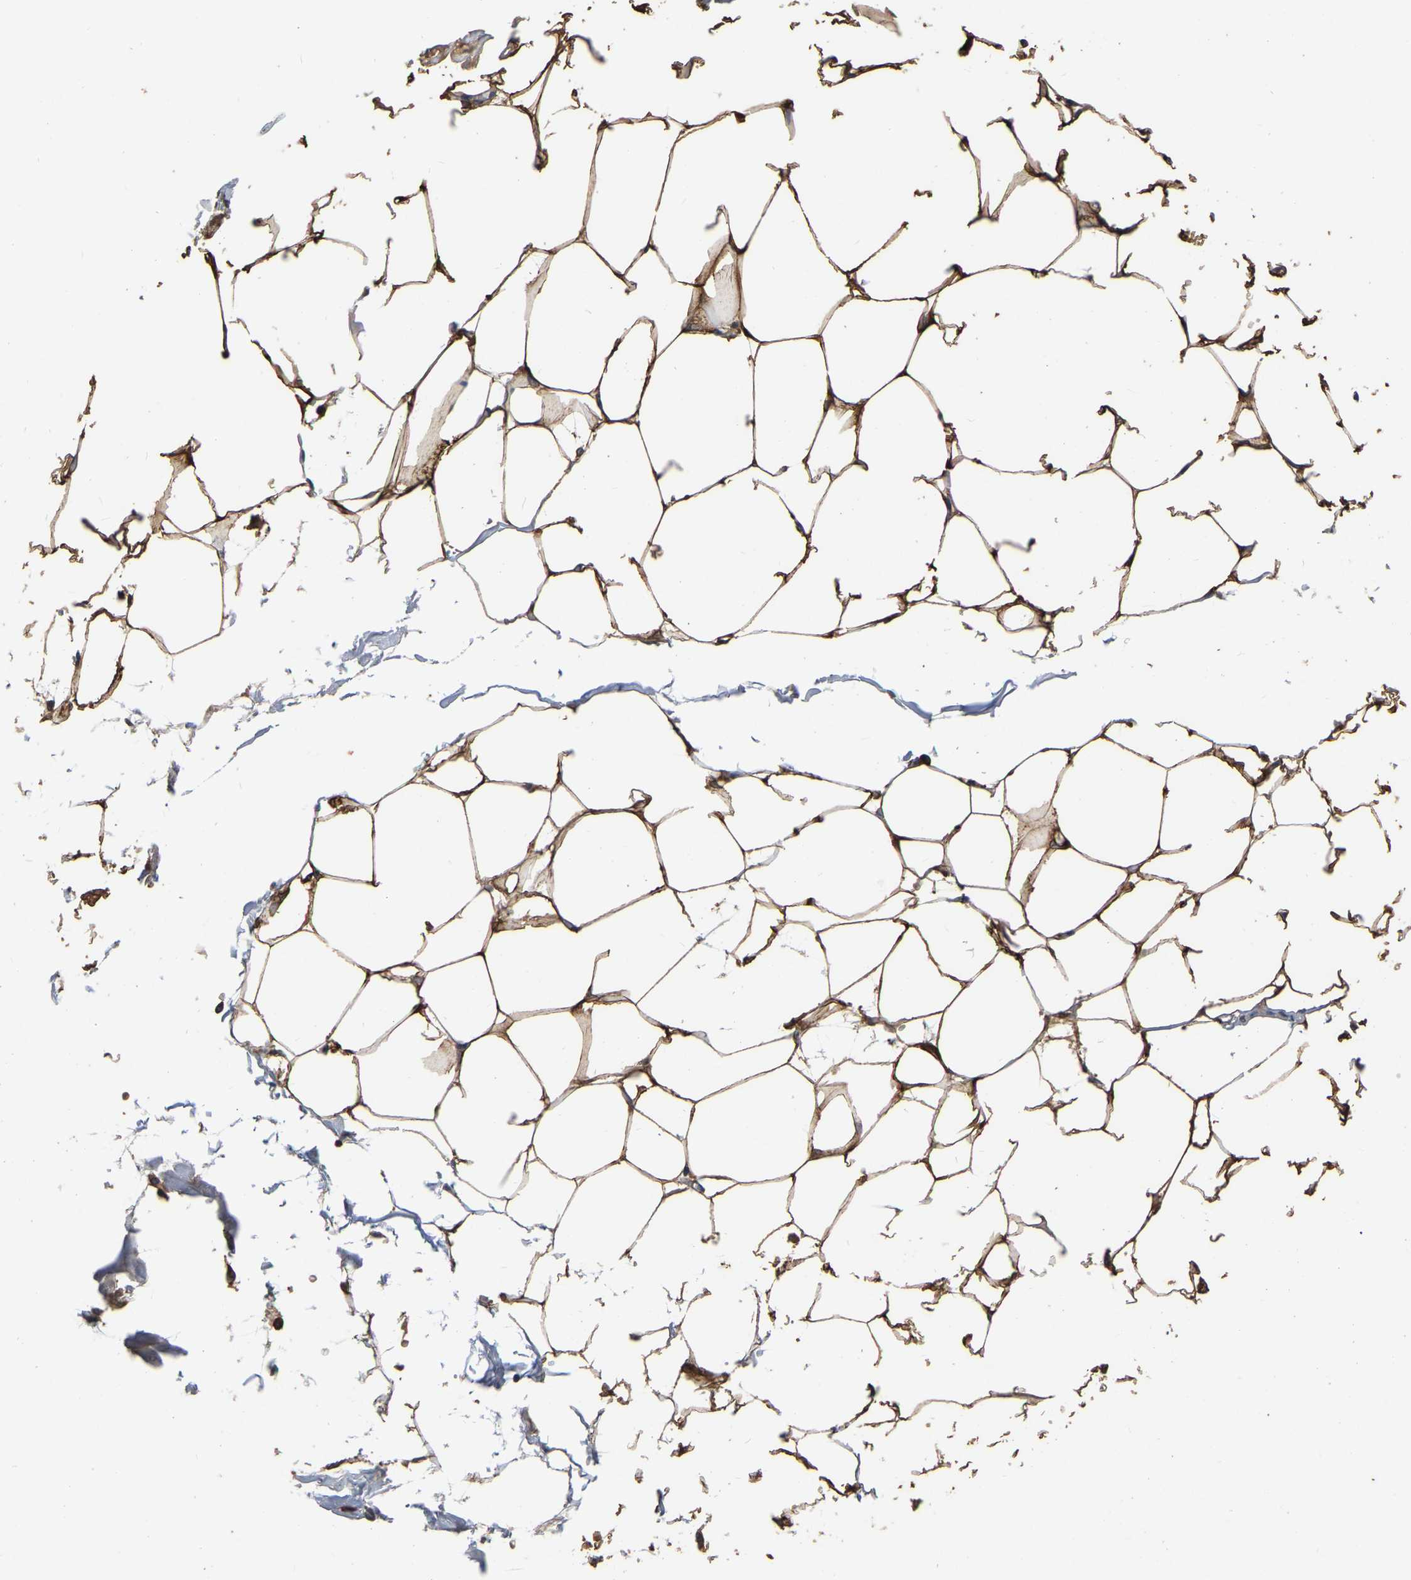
{"staining": {"intensity": "strong", "quantity": ">75%", "location": "cytoplasmic/membranous"}, "tissue": "adipose tissue", "cell_type": "Adipocytes", "image_type": "normal", "snomed": [{"axis": "morphology", "description": "Normal tissue, NOS"}, {"axis": "morphology", "description": "Adenocarcinoma, NOS"}, {"axis": "topography", "description": "Colon"}, {"axis": "topography", "description": "Peripheral nerve tissue"}], "caption": "Strong cytoplasmic/membranous positivity is seen in about >75% of adipocytes in benign adipose tissue.", "gene": "LDHB", "patient": {"sex": "male", "age": 14}}